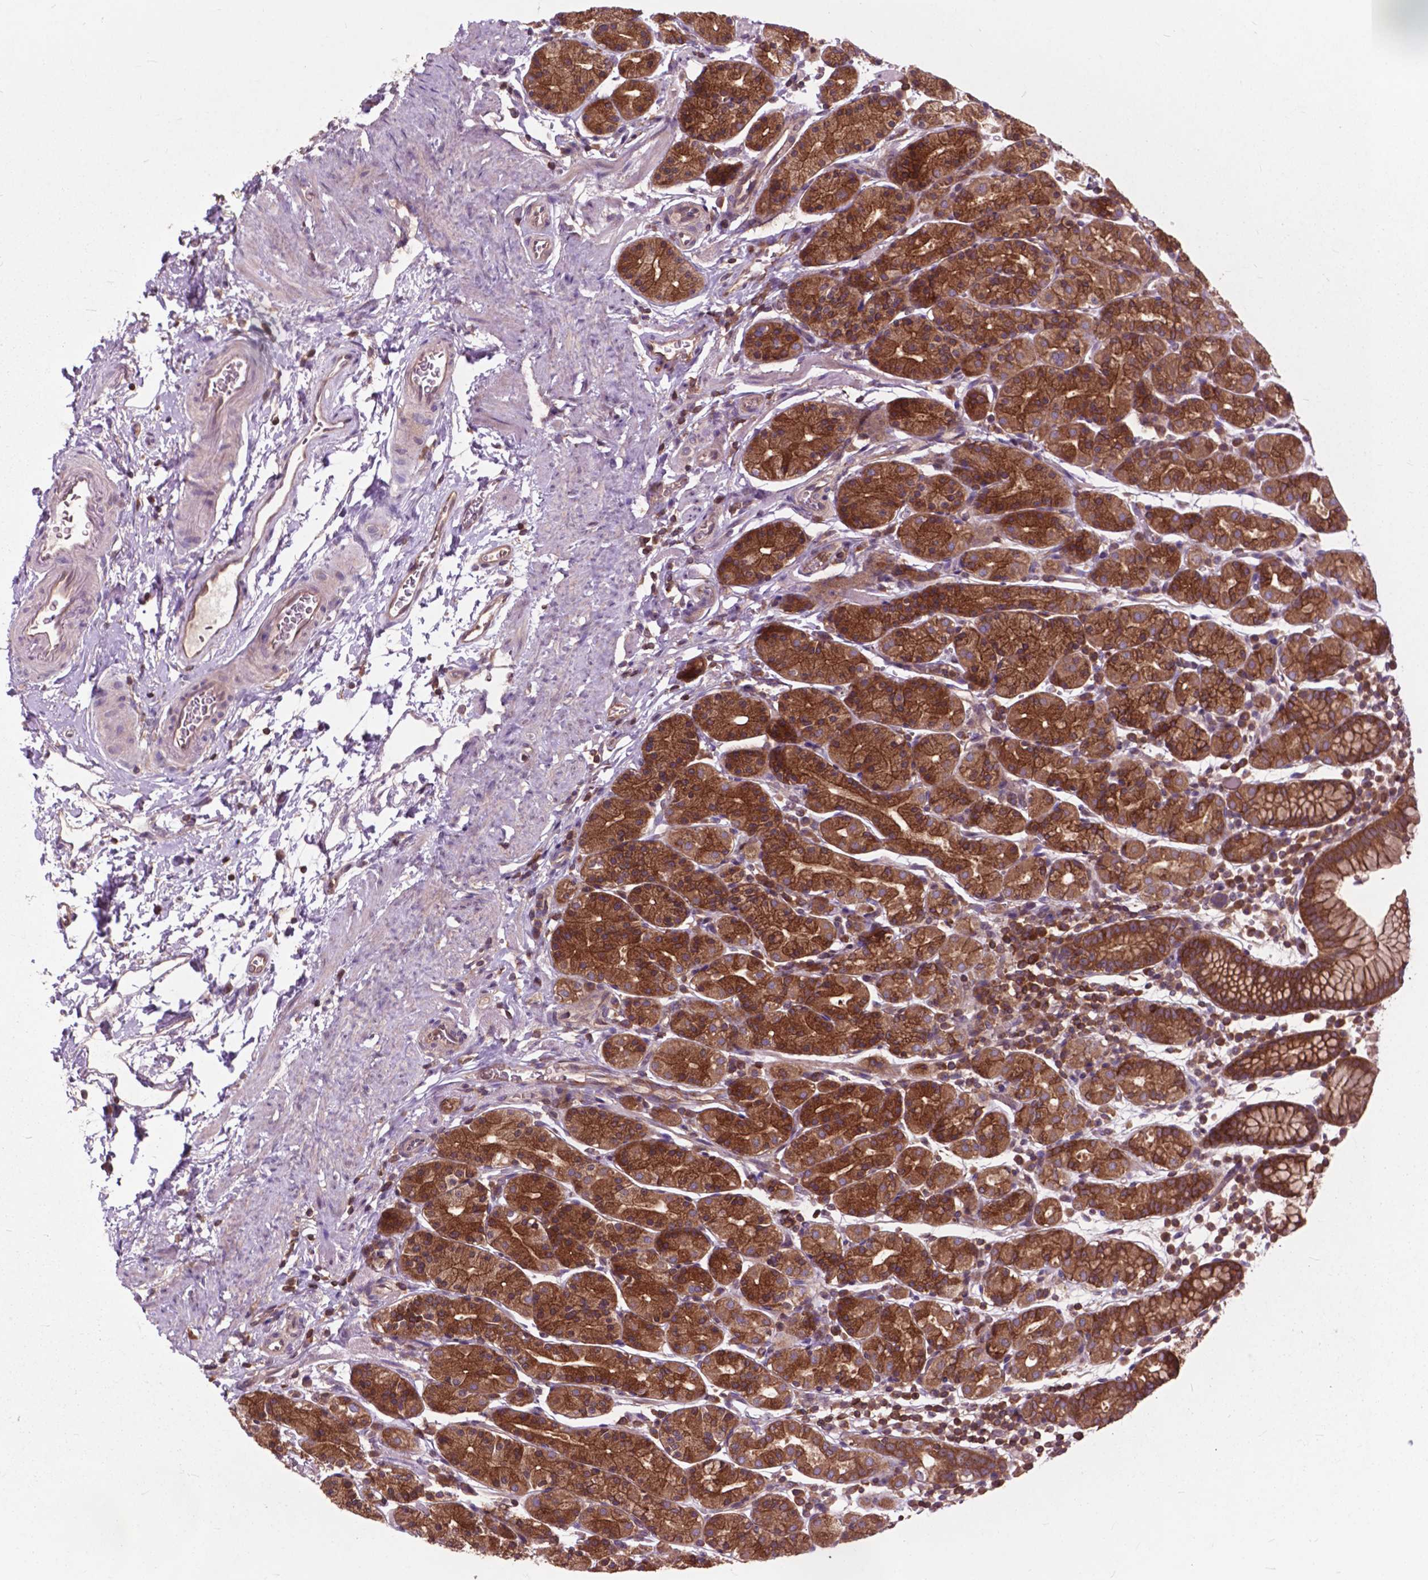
{"staining": {"intensity": "moderate", "quantity": ">75%", "location": "cytoplasmic/membranous"}, "tissue": "stomach", "cell_type": "Glandular cells", "image_type": "normal", "snomed": [{"axis": "morphology", "description": "Normal tissue, NOS"}, {"axis": "topography", "description": "Stomach, upper"}, {"axis": "topography", "description": "Stomach"}], "caption": "IHC (DAB (3,3'-diaminobenzidine)) staining of benign stomach displays moderate cytoplasmic/membranous protein positivity in approximately >75% of glandular cells.", "gene": "ARAF", "patient": {"sex": "male", "age": 62}}